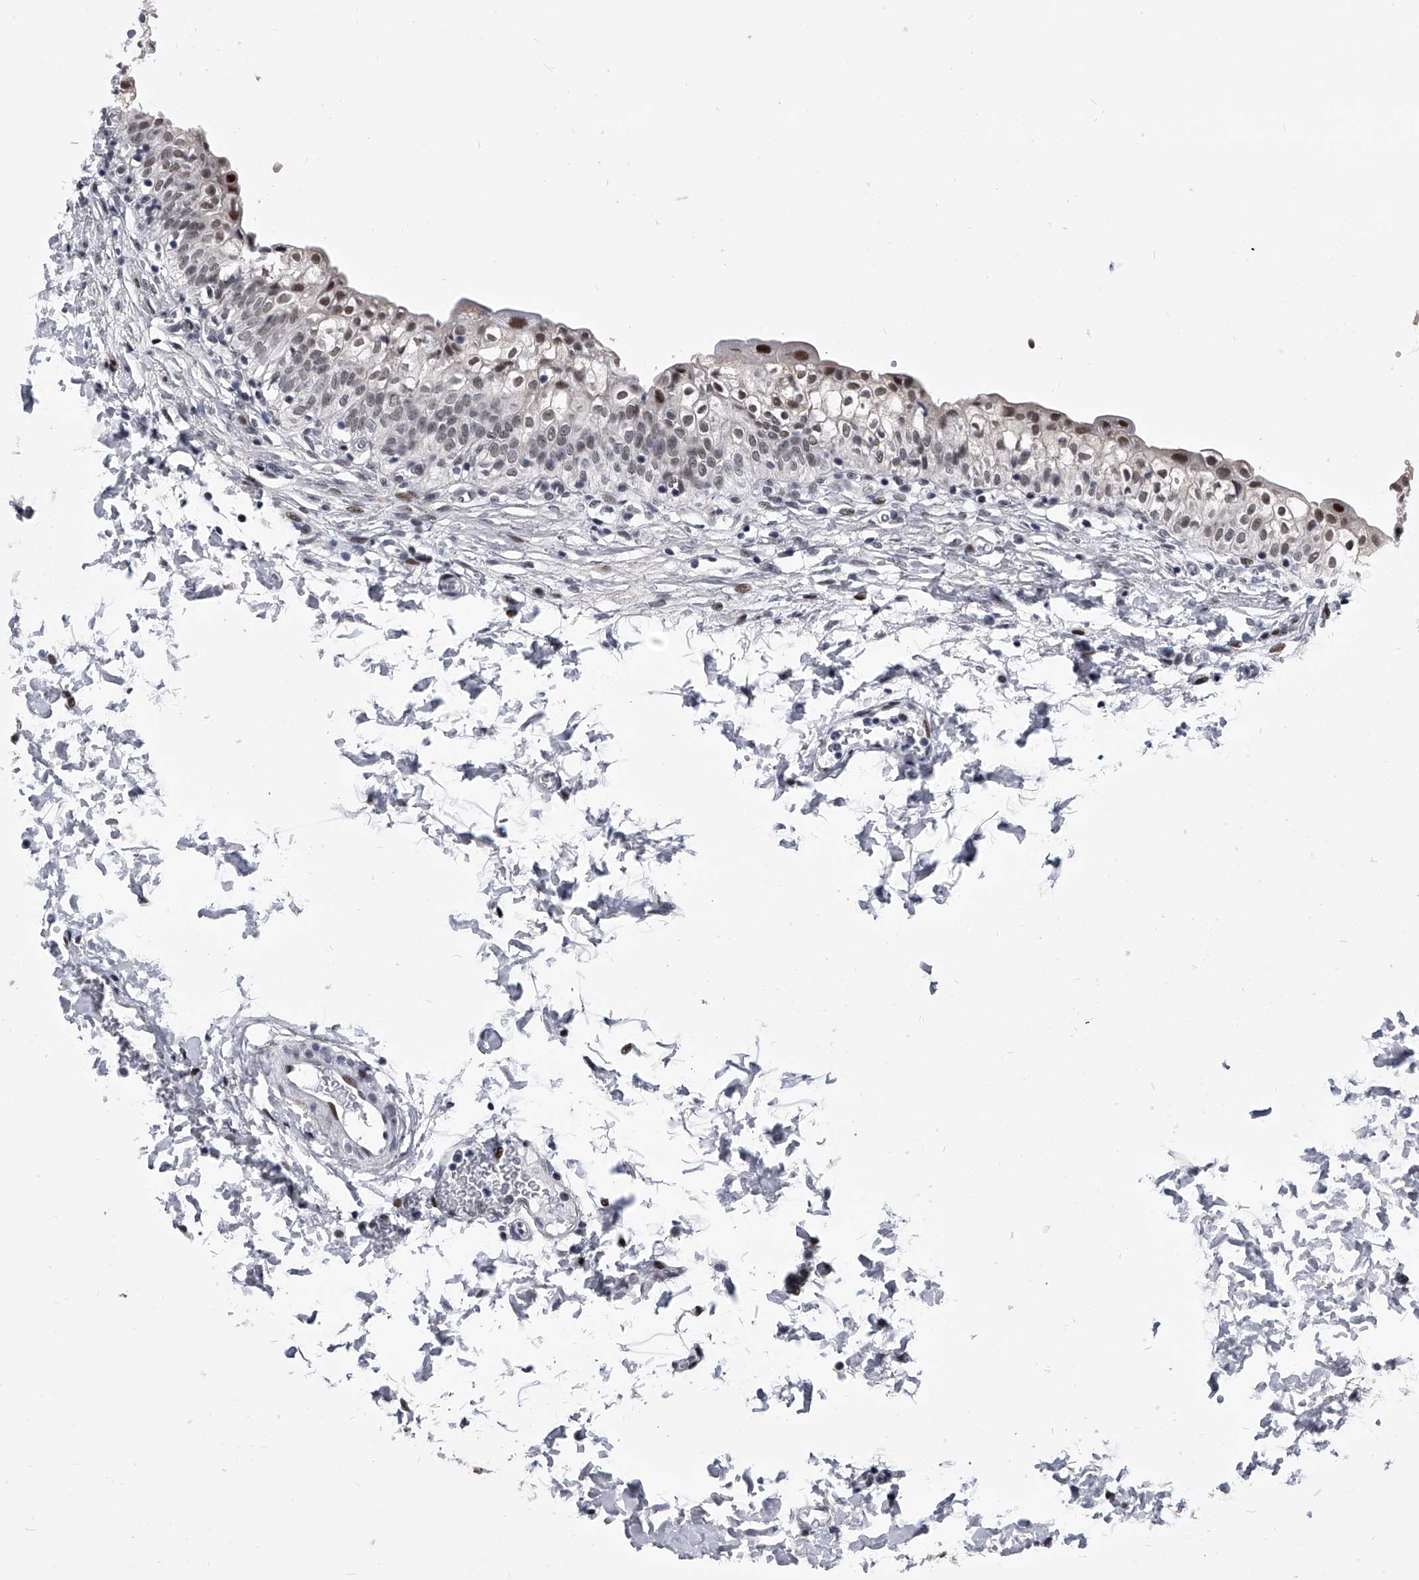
{"staining": {"intensity": "strong", "quantity": "25%-75%", "location": "nuclear"}, "tissue": "urinary bladder", "cell_type": "Urothelial cells", "image_type": "normal", "snomed": [{"axis": "morphology", "description": "Normal tissue, NOS"}, {"axis": "topography", "description": "Urinary bladder"}], "caption": "This is a micrograph of immunohistochemistry (IHC) staining of unremarkable urinary bladder, which shows strong positivity in the nuclear of urothelial cells.", "gene": "CMTR1", "patient": {"sex": "male", "age": 55}}